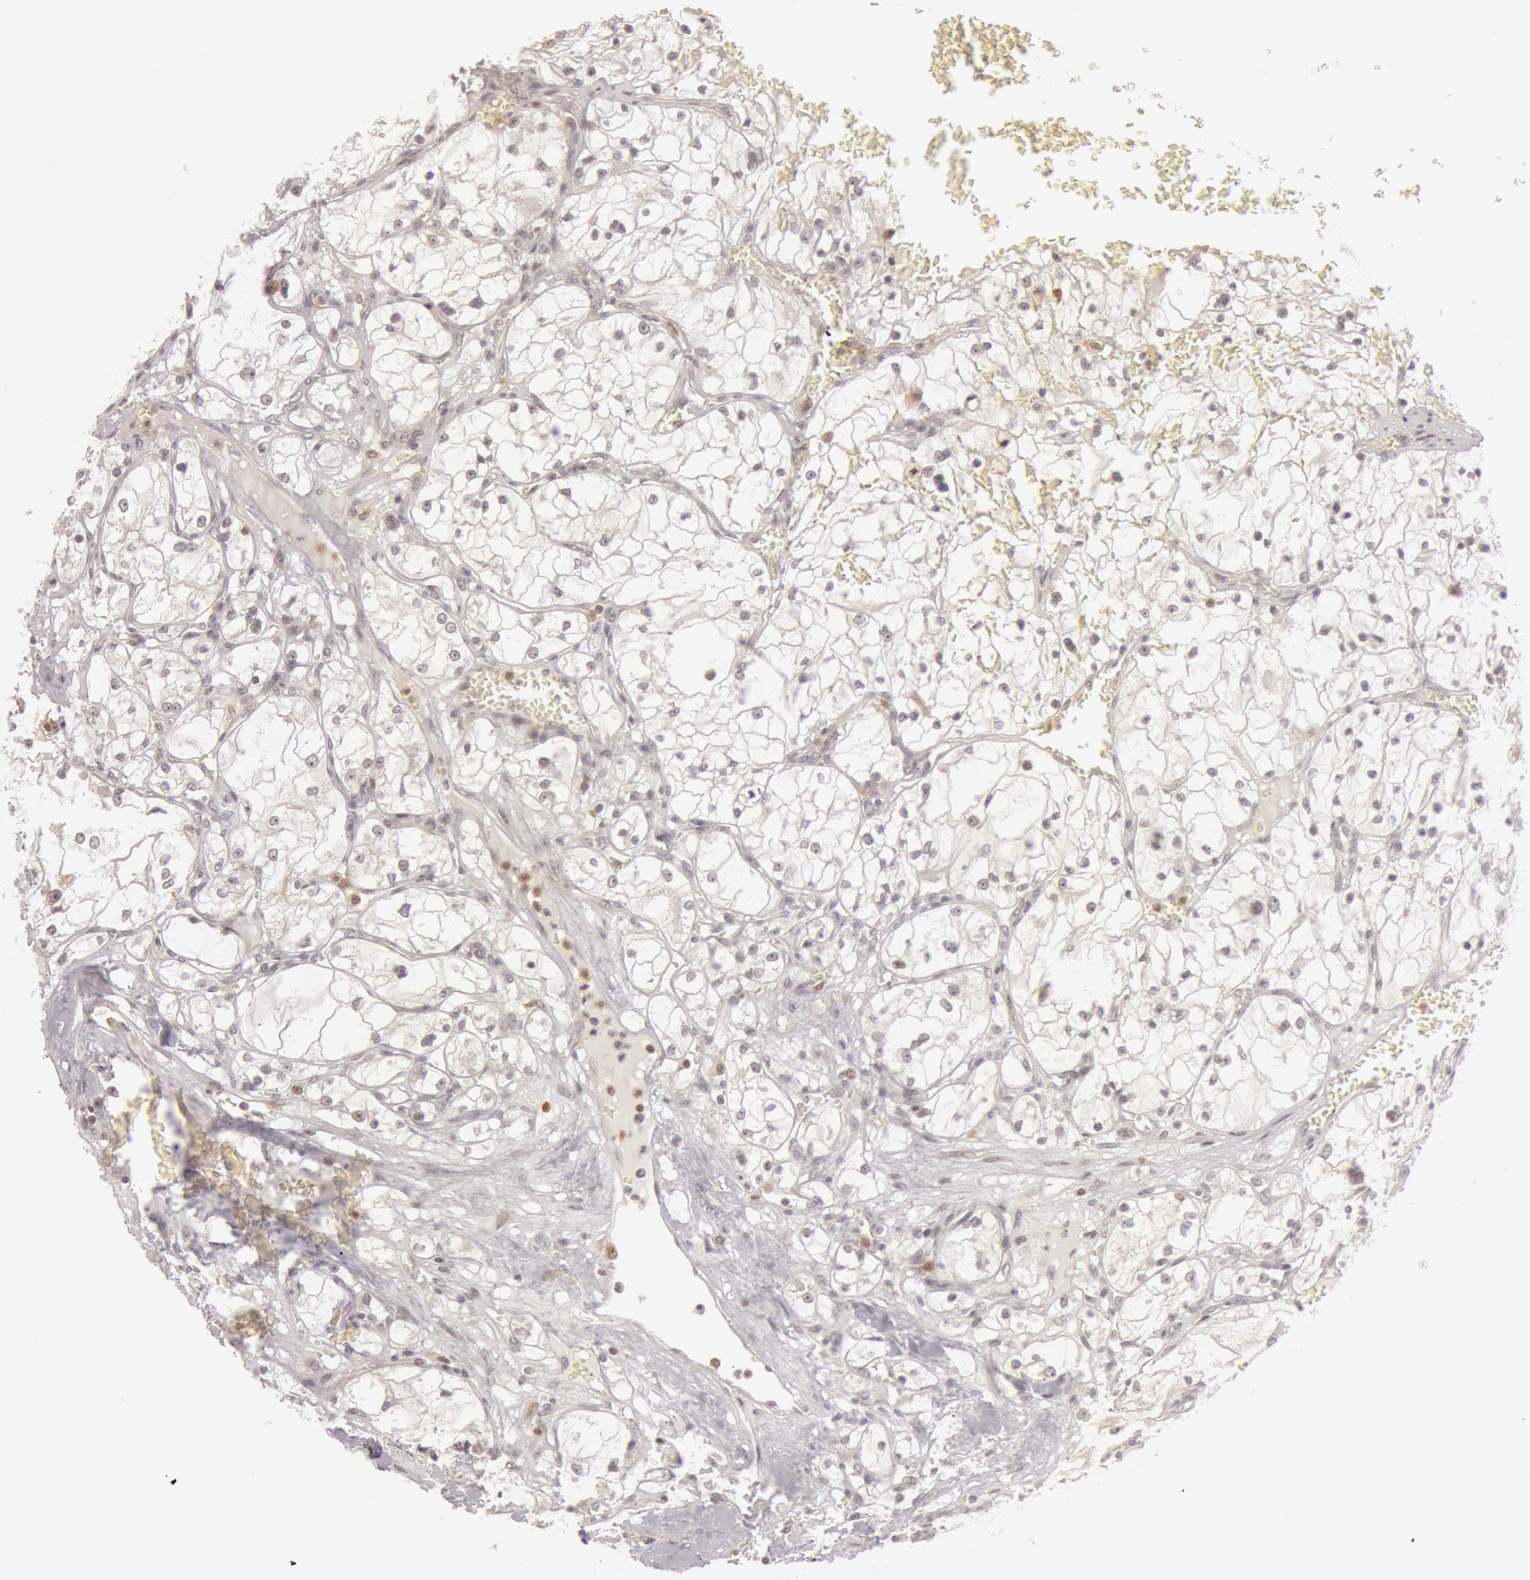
{"staining": {"intensity": "negative", "quantity": "none", "location": "none"}, "tissue": "renal cancer", "cell_type": "Tumor cells", "image_type": "cancer", "snomed": [{"axis": "morphology", "description": "Adenocarcinoma, NOS"}, {"axis": "topography", "description": "Kidney"}], "caption": "High magnification brightfield microscopy of adenocarcinoma (renal) stained with DAB (3,3'-diaminobenzidine) (brown) and counterstained with hematoxylin (blue): tumor cells show no significant expression.", "gene": "OASL", "patient": {"sex": "male", "age": 61}}